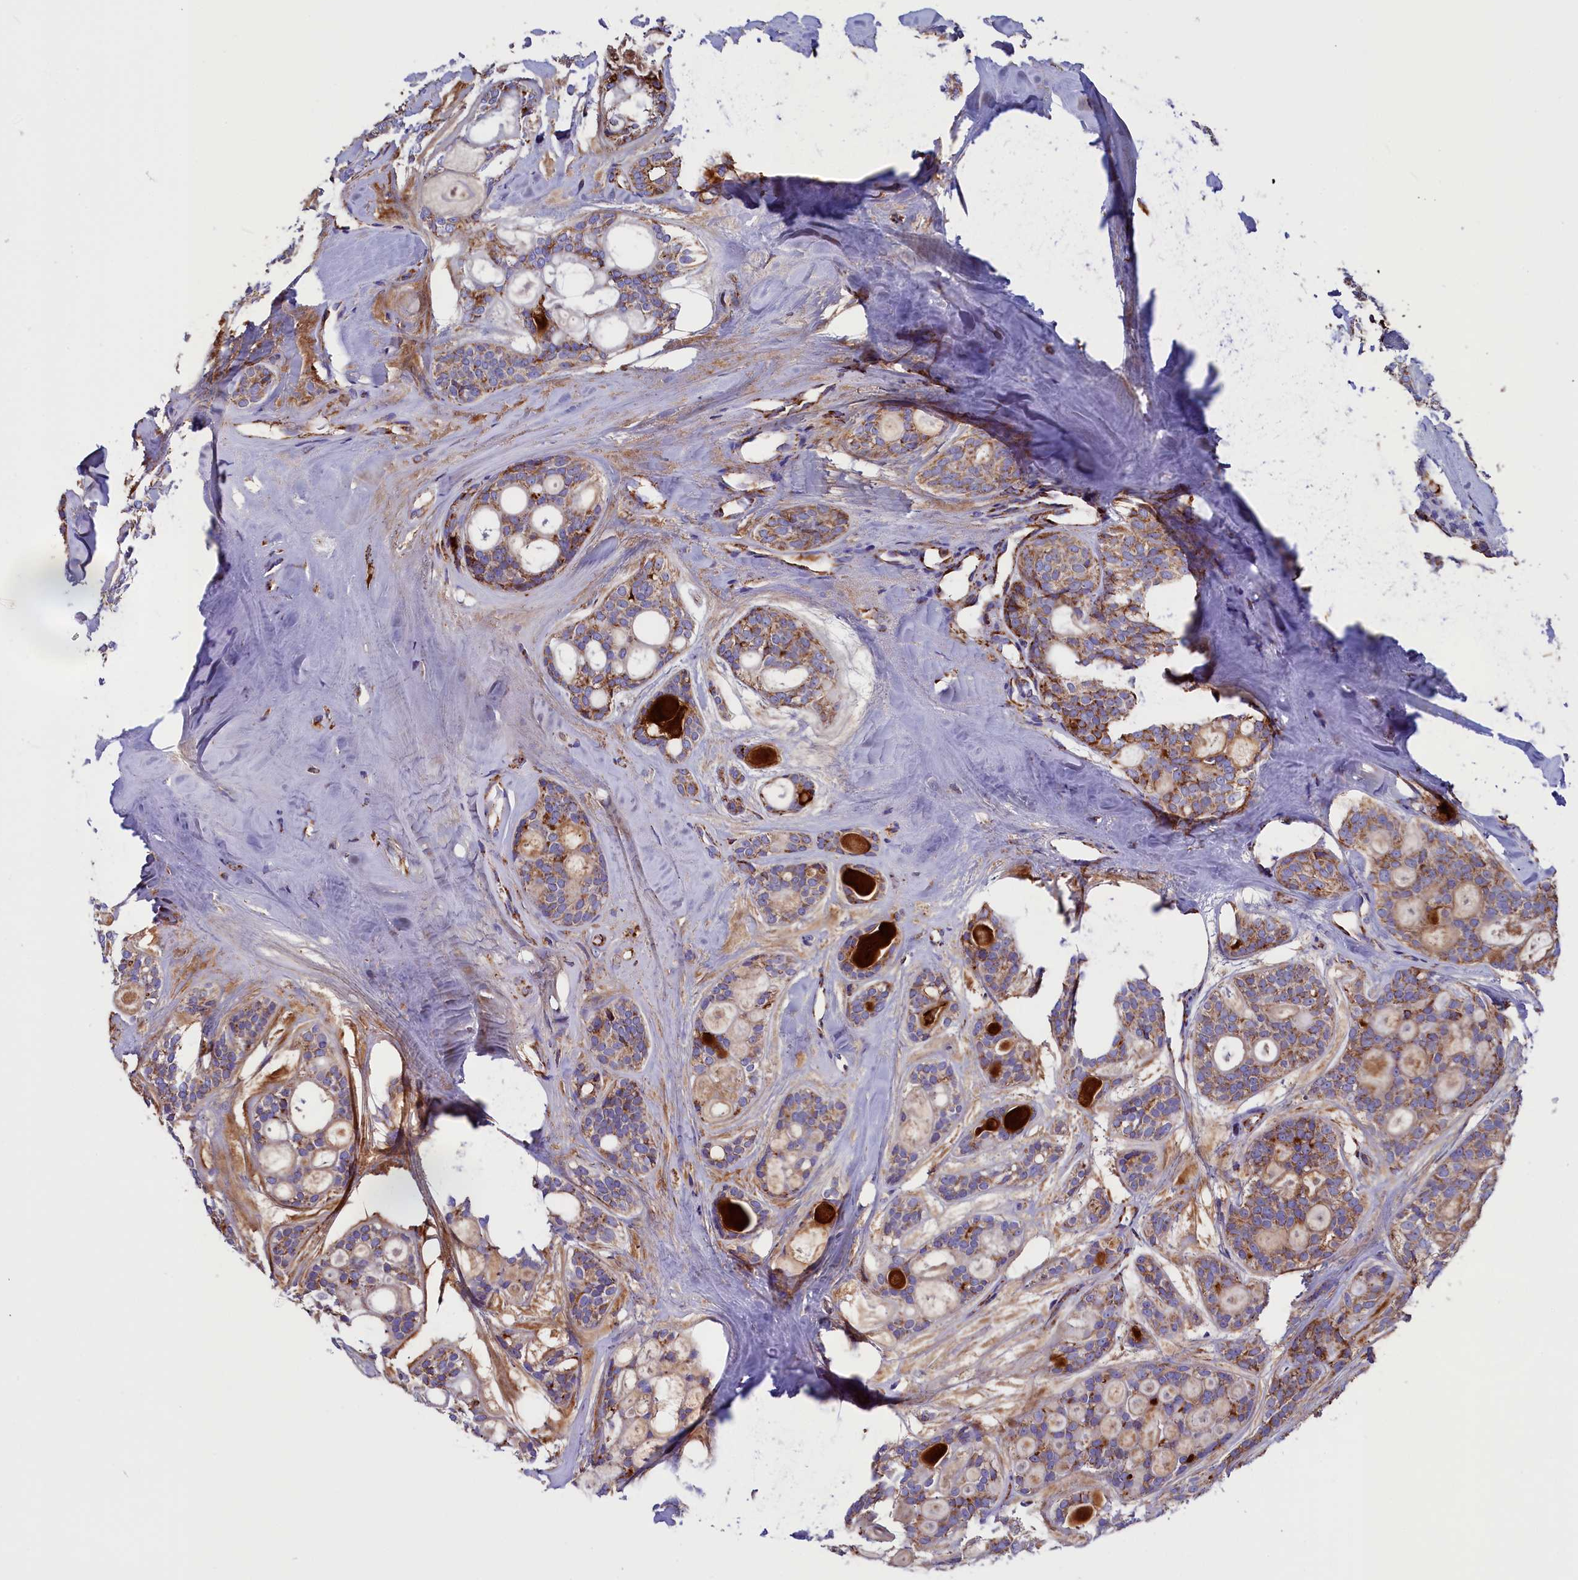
{"staining": {"intensity": "moderate", "quantity": ">75%", "location": "cytoplasmic/membranous"}, "tissue": "head and neck cancer", "cell_type": "Tumor cells", "image_type": "cancer", "snomed": [{"axis": "morphology", "description": "Adenocarcinoma, NOS"}, {"axis": "topography", "description": "Head-Neck"}], "caption": "Moderate cytoplasmic/membranous positivity is present in approximately >75% of tumor cells in head and neck adenocarcinoma.", "gene": "SLC39A3", "patient": {"sex": "male", "age": 66}}